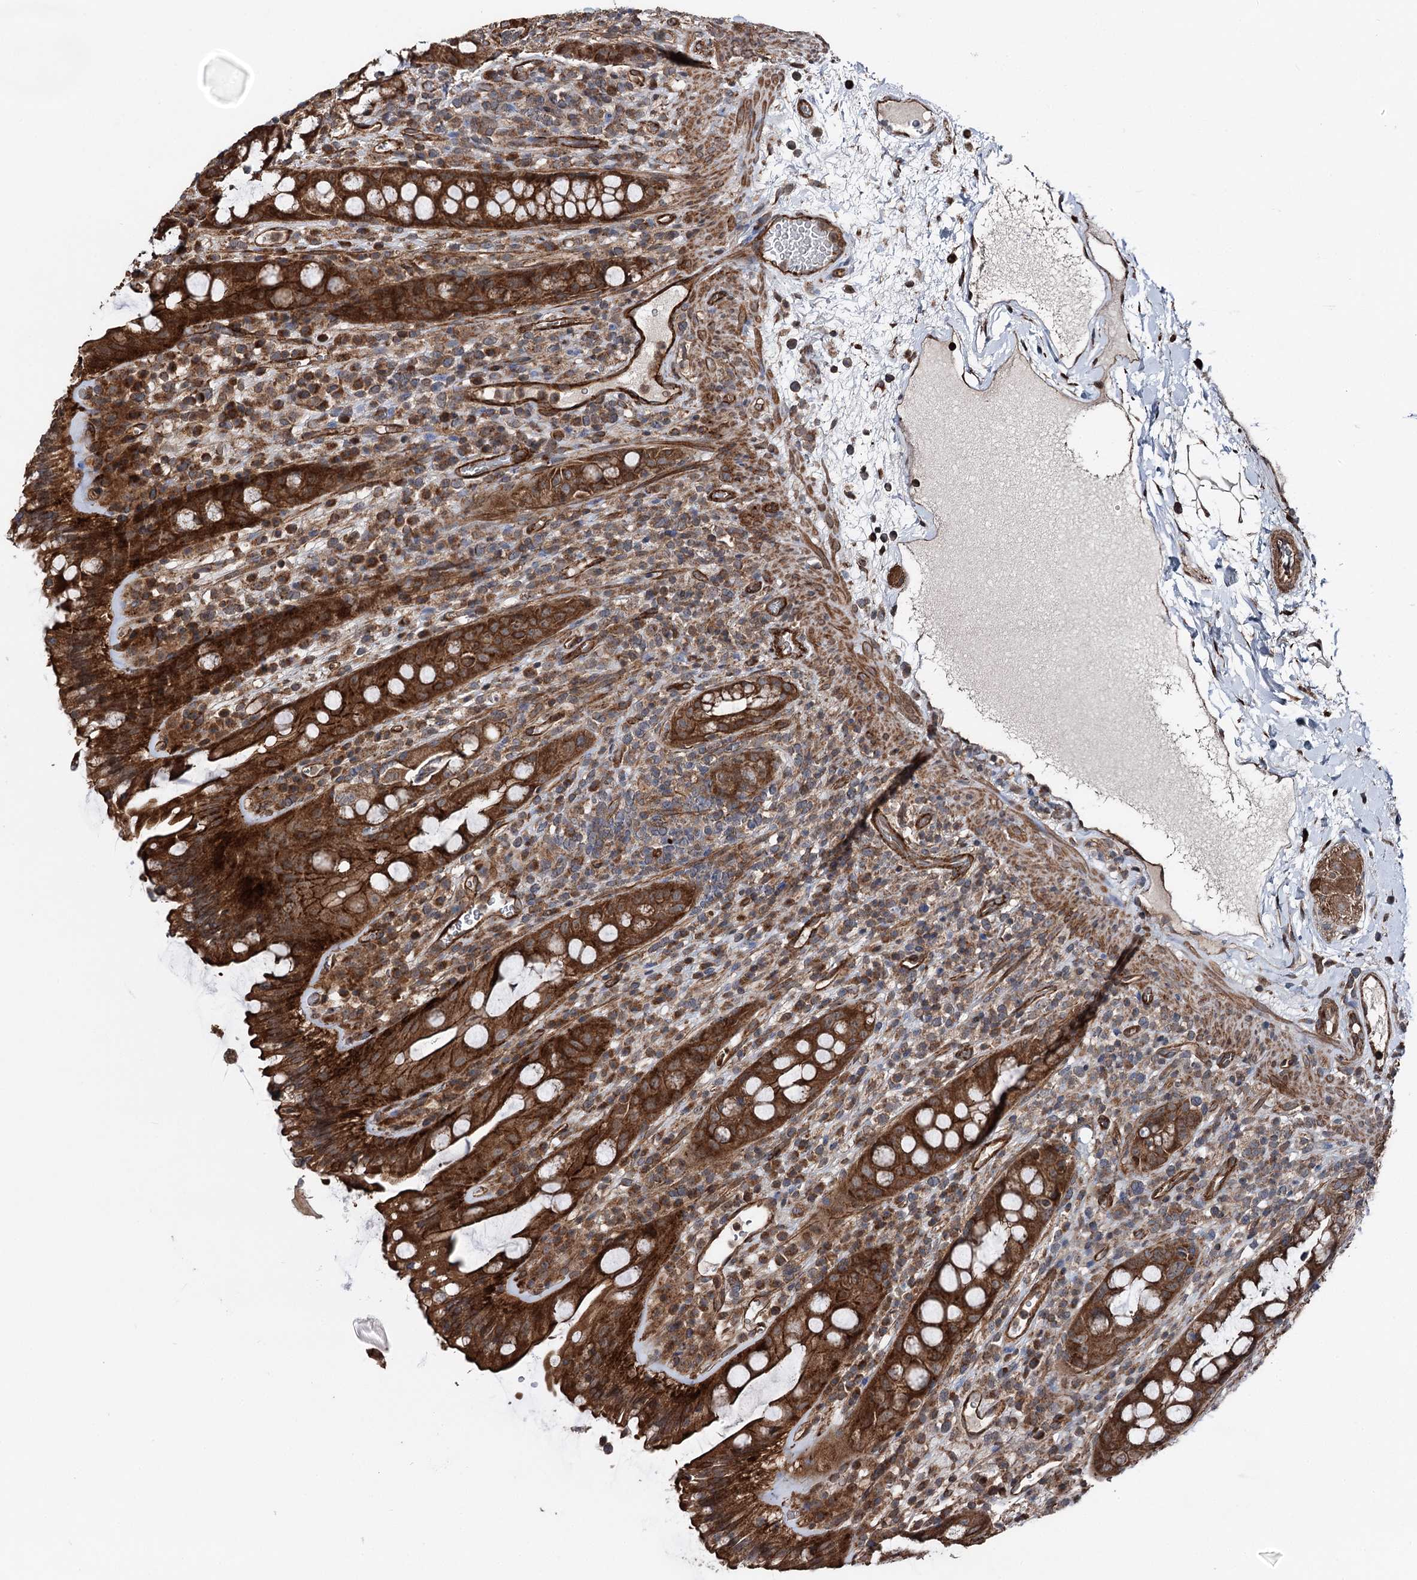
{"staining": {"intensity": "strong", "quantity": ">75%", "location": "cytoplasmic/membranous"}, "tissue": "rectum", "cell_type": "Glandular cells", "image_type": "normal", "snomed": [{"axis": "morphology", "description": "Normal tissue, NOS"}, {"axis": "topography", "description": "Rectum"}], "caption": "IHC histopathology image of normal rectum: human rectum stained using IHC demonstrates high levels of strong protein expression localized specifically in the cytoplasmic/membranous of glandular cells, appearing as a cytoplasmic/membranous brown color.", "gene": "ITFG2", "patient": {"sex": "female", "age": 57}}